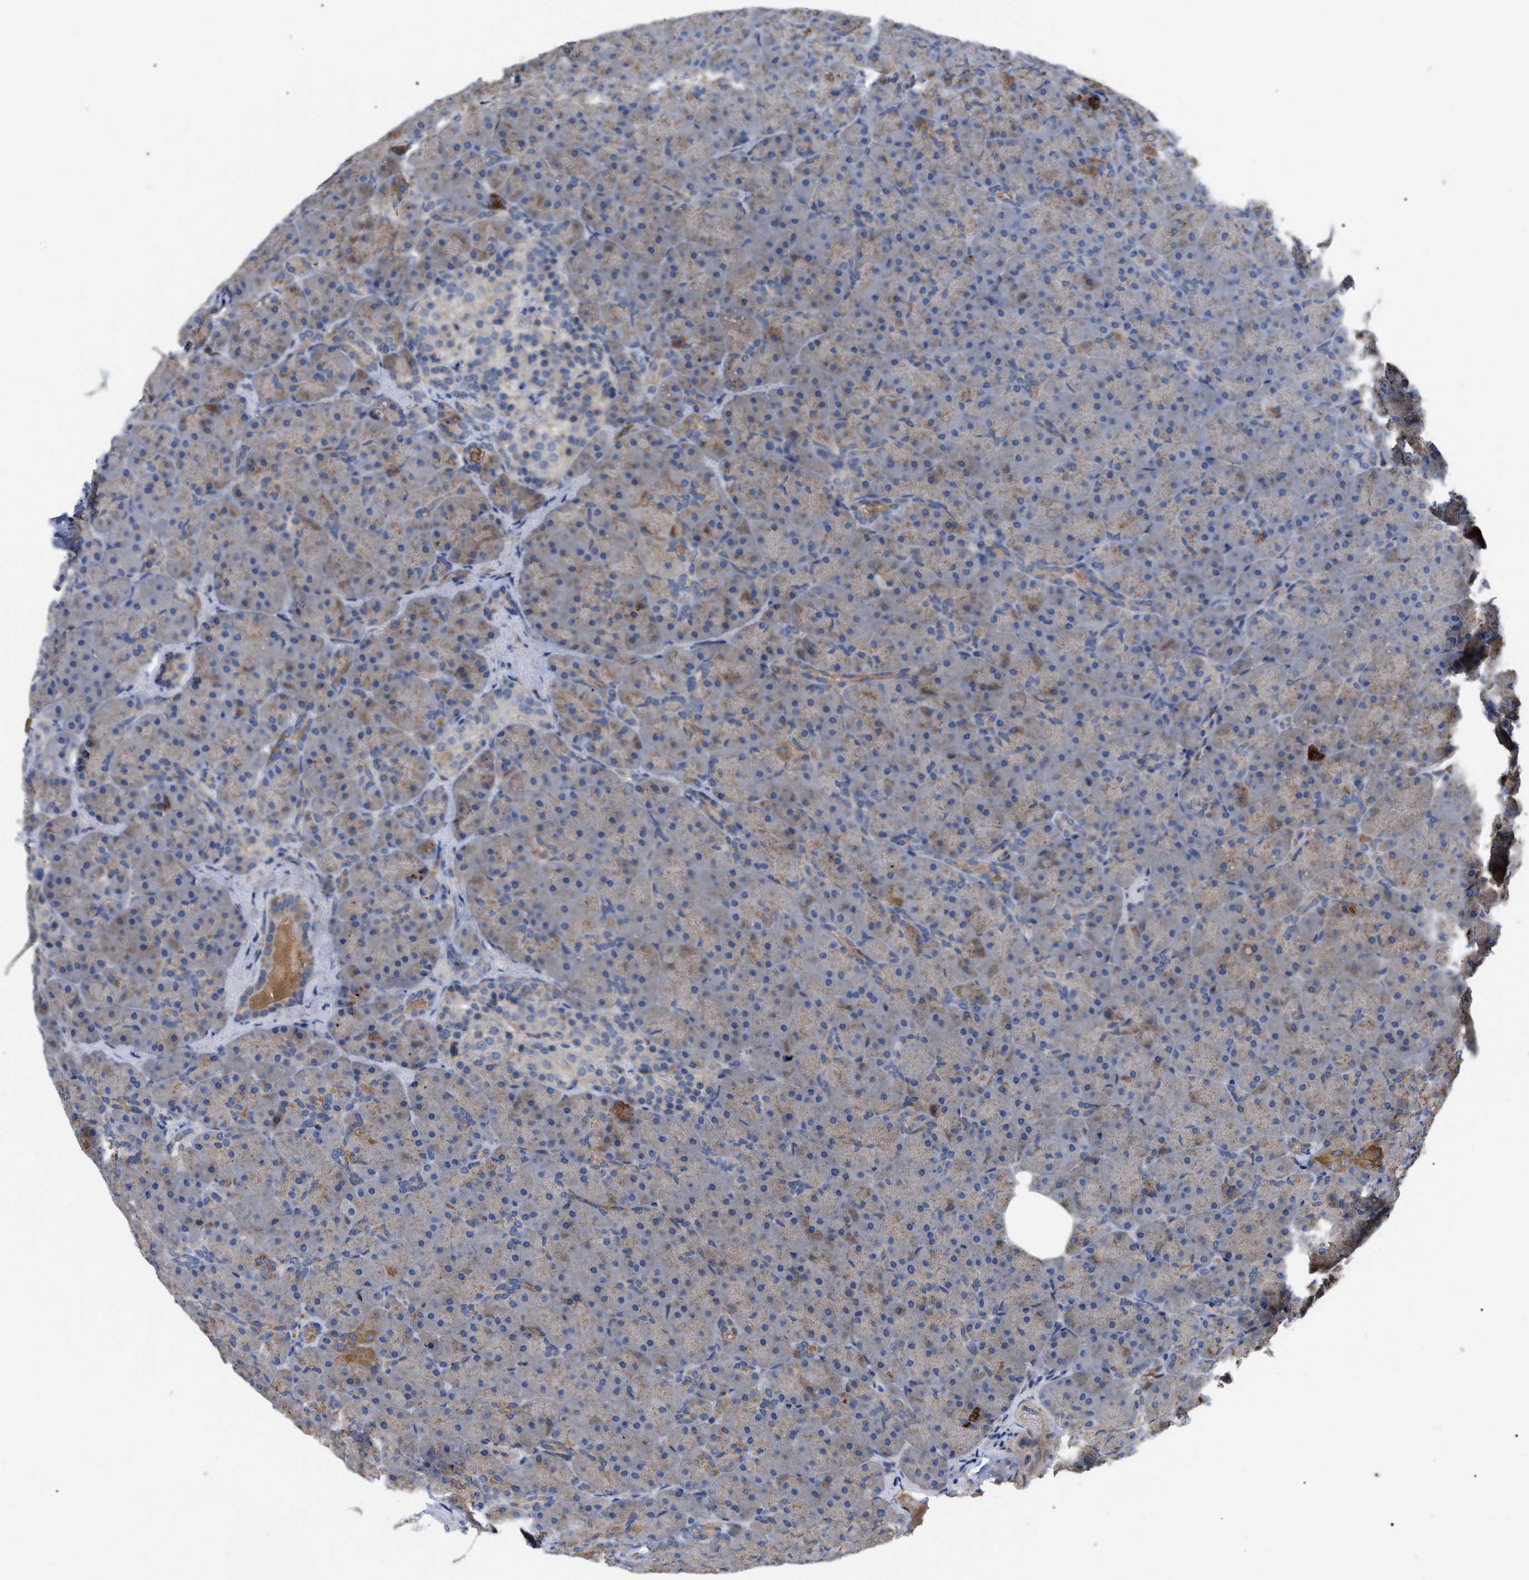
{"staining": {"intensity": "moderate", "quantity": "25%-75%", "location": "cytoplasmic/membranous"}, "tissue": "pancreas", "cell_type": "Exocrine glandular cells", "image_type": "normal", "snomed": [{"axis": "morphology", "description": "Normal tissue, NOS"}, {"axis": "topography", "description": "Pancreas"}], "caption": "An image of human pancreas stained for a protein exhibits moderate cytoplasmic/membranous brown staining in exocrine glandular cells.", "gene": "FAM171A2", "patient": {"sex": "male", "age": 66}}